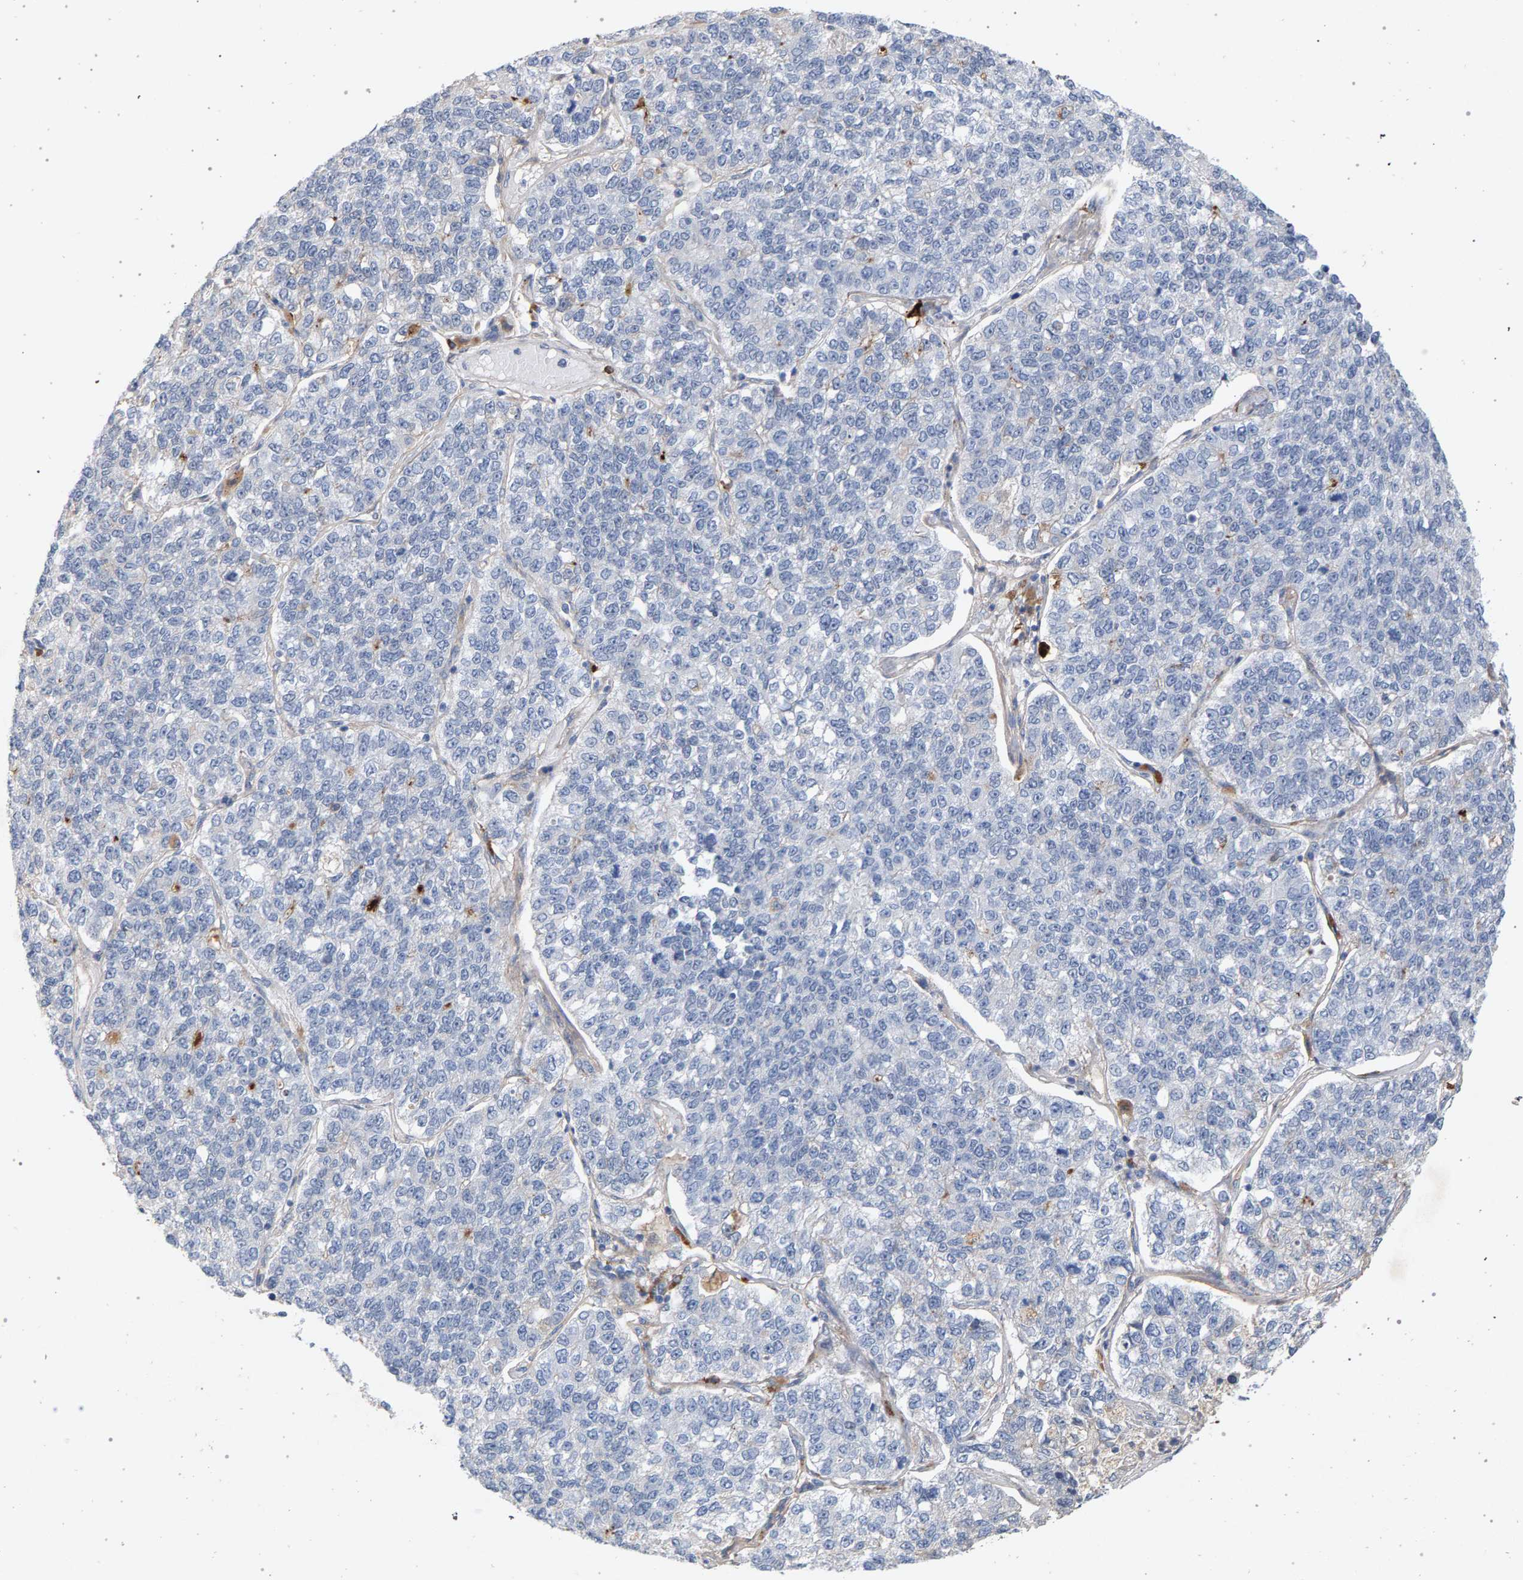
{"staining": {"intensity": "negative", "quantity": "none", "location": "none"}, "tissue": "lung cancer", "cell_type": "Tumor cells", "image_type": "cancer", "snomed": [{"axis": "morphology", "description": "Adenocarcinoma, NOS"}, {"axis": "topography", "description": "Lung"}], "caption": "There is no significant staining in tumor cells of lung adenocarcinoma. Nuclei are stained in blue.", "gene": "MAMDC2", "patient": {"sex": "male", "age": 49}}